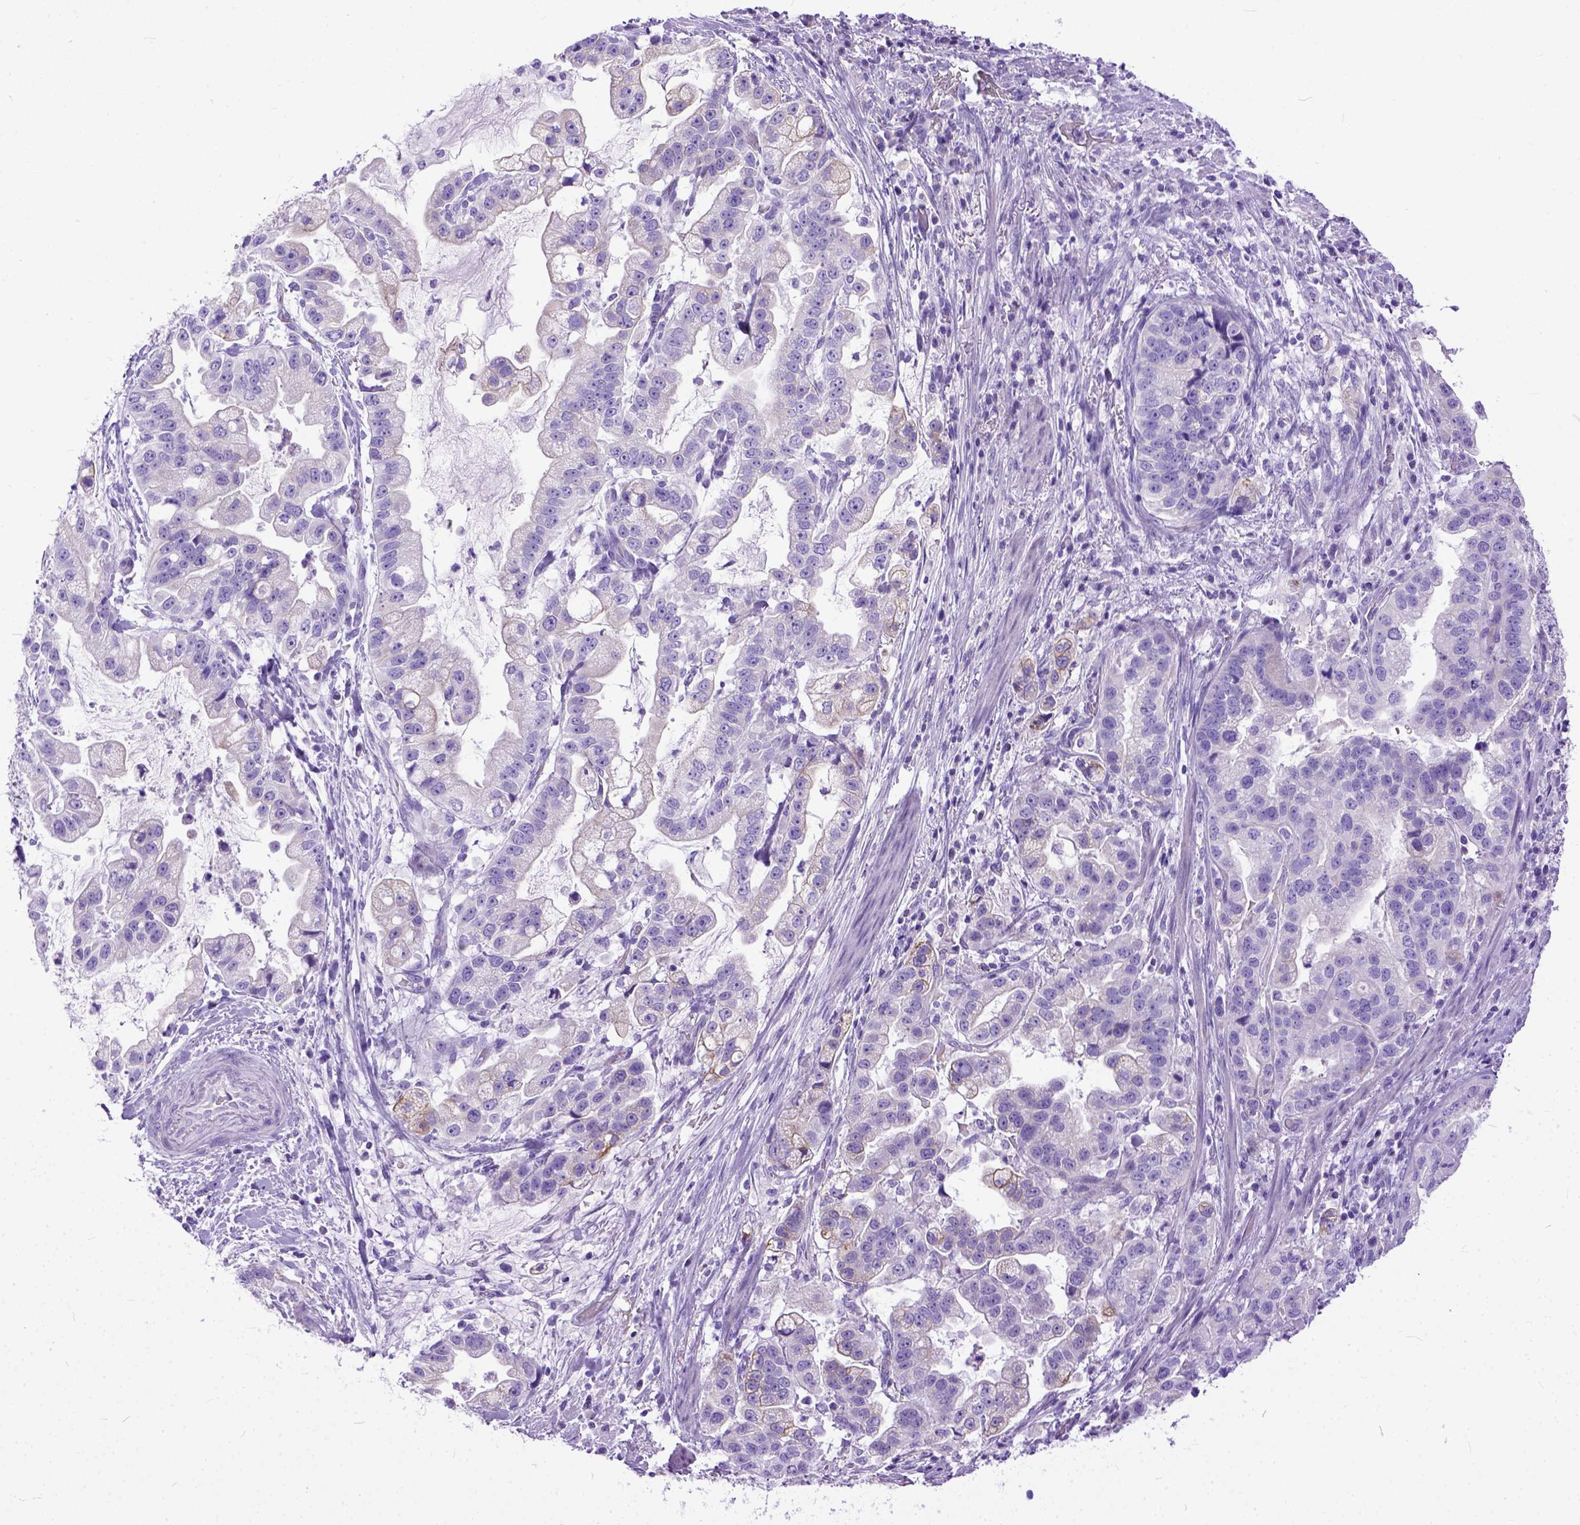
{"staining": {"intensity": "negative", "quantity": "none", "location": "none"}, "tissue": "stomach cancer", "cell_type": "Tumor cells", "image_type": "cancer", "snomed": [{"axis": "morphology", "description": "Adenocarcinoma, NOS"}, {"axis": "topography", "description": "Stomach"}], "caption": "The histopathology image shows no staining of tumor cells in stomach cancer.", "gene": "PPL", "patient": {"sex": "male", "age": 59}}